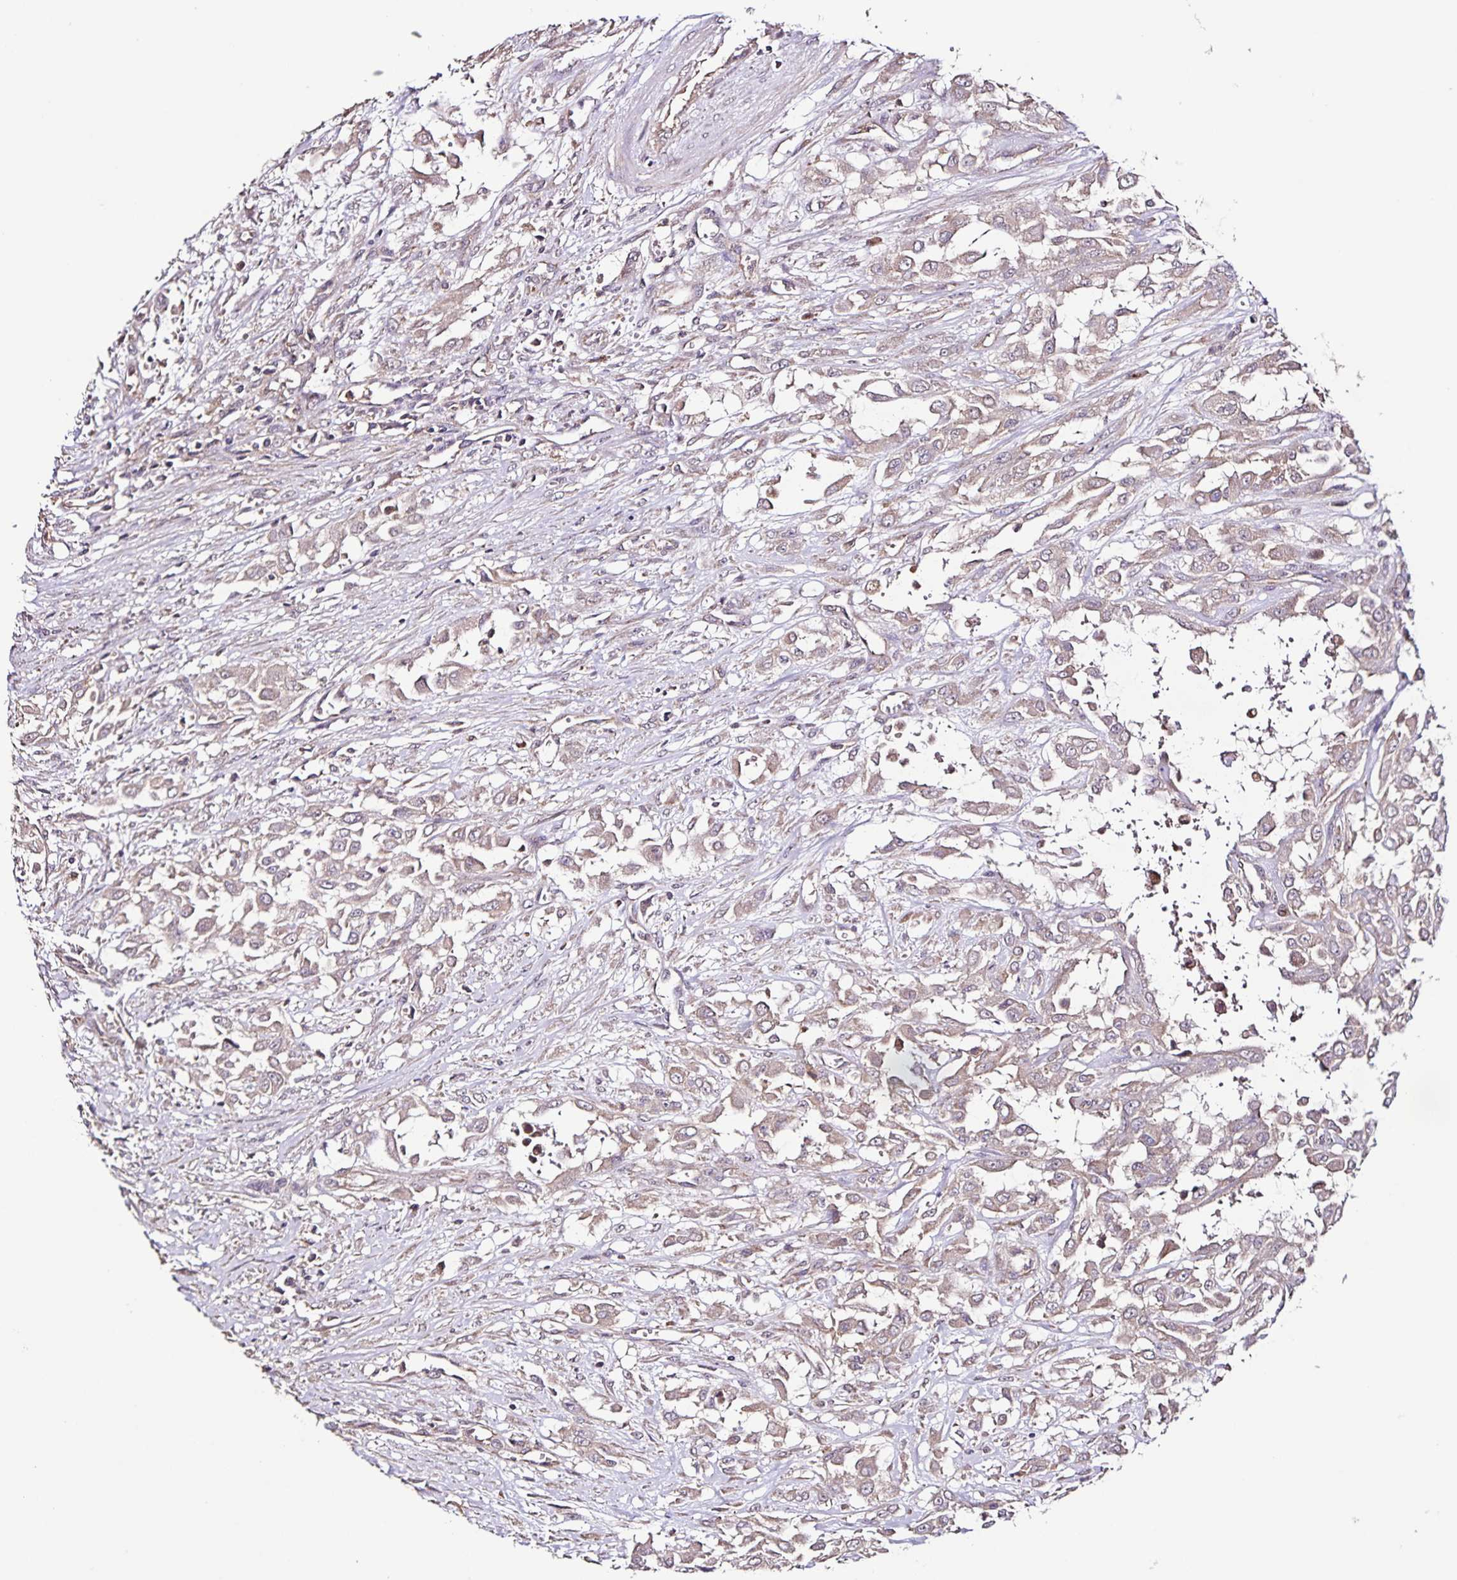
{"staining": {"intensity": "weak", "quantity": "<25%", "location": "cytoplasmic/membranous"}, "tissue": "urothelial cancer", "cell_type": "Tumor cells", "image_type": "cancer", "snomed": [{"axis": "morphology", "description": "Urothelial carcinoma, High grade"}, {"axis": "topography", "description": "Urinary bladder"}], "caption": "A histopathology image of human urothelial carcinoma (high-grade) is negative for staining in tumor cells.", "gene": "MAN1A1", "patient": {"sex": "male", "age": 57}}